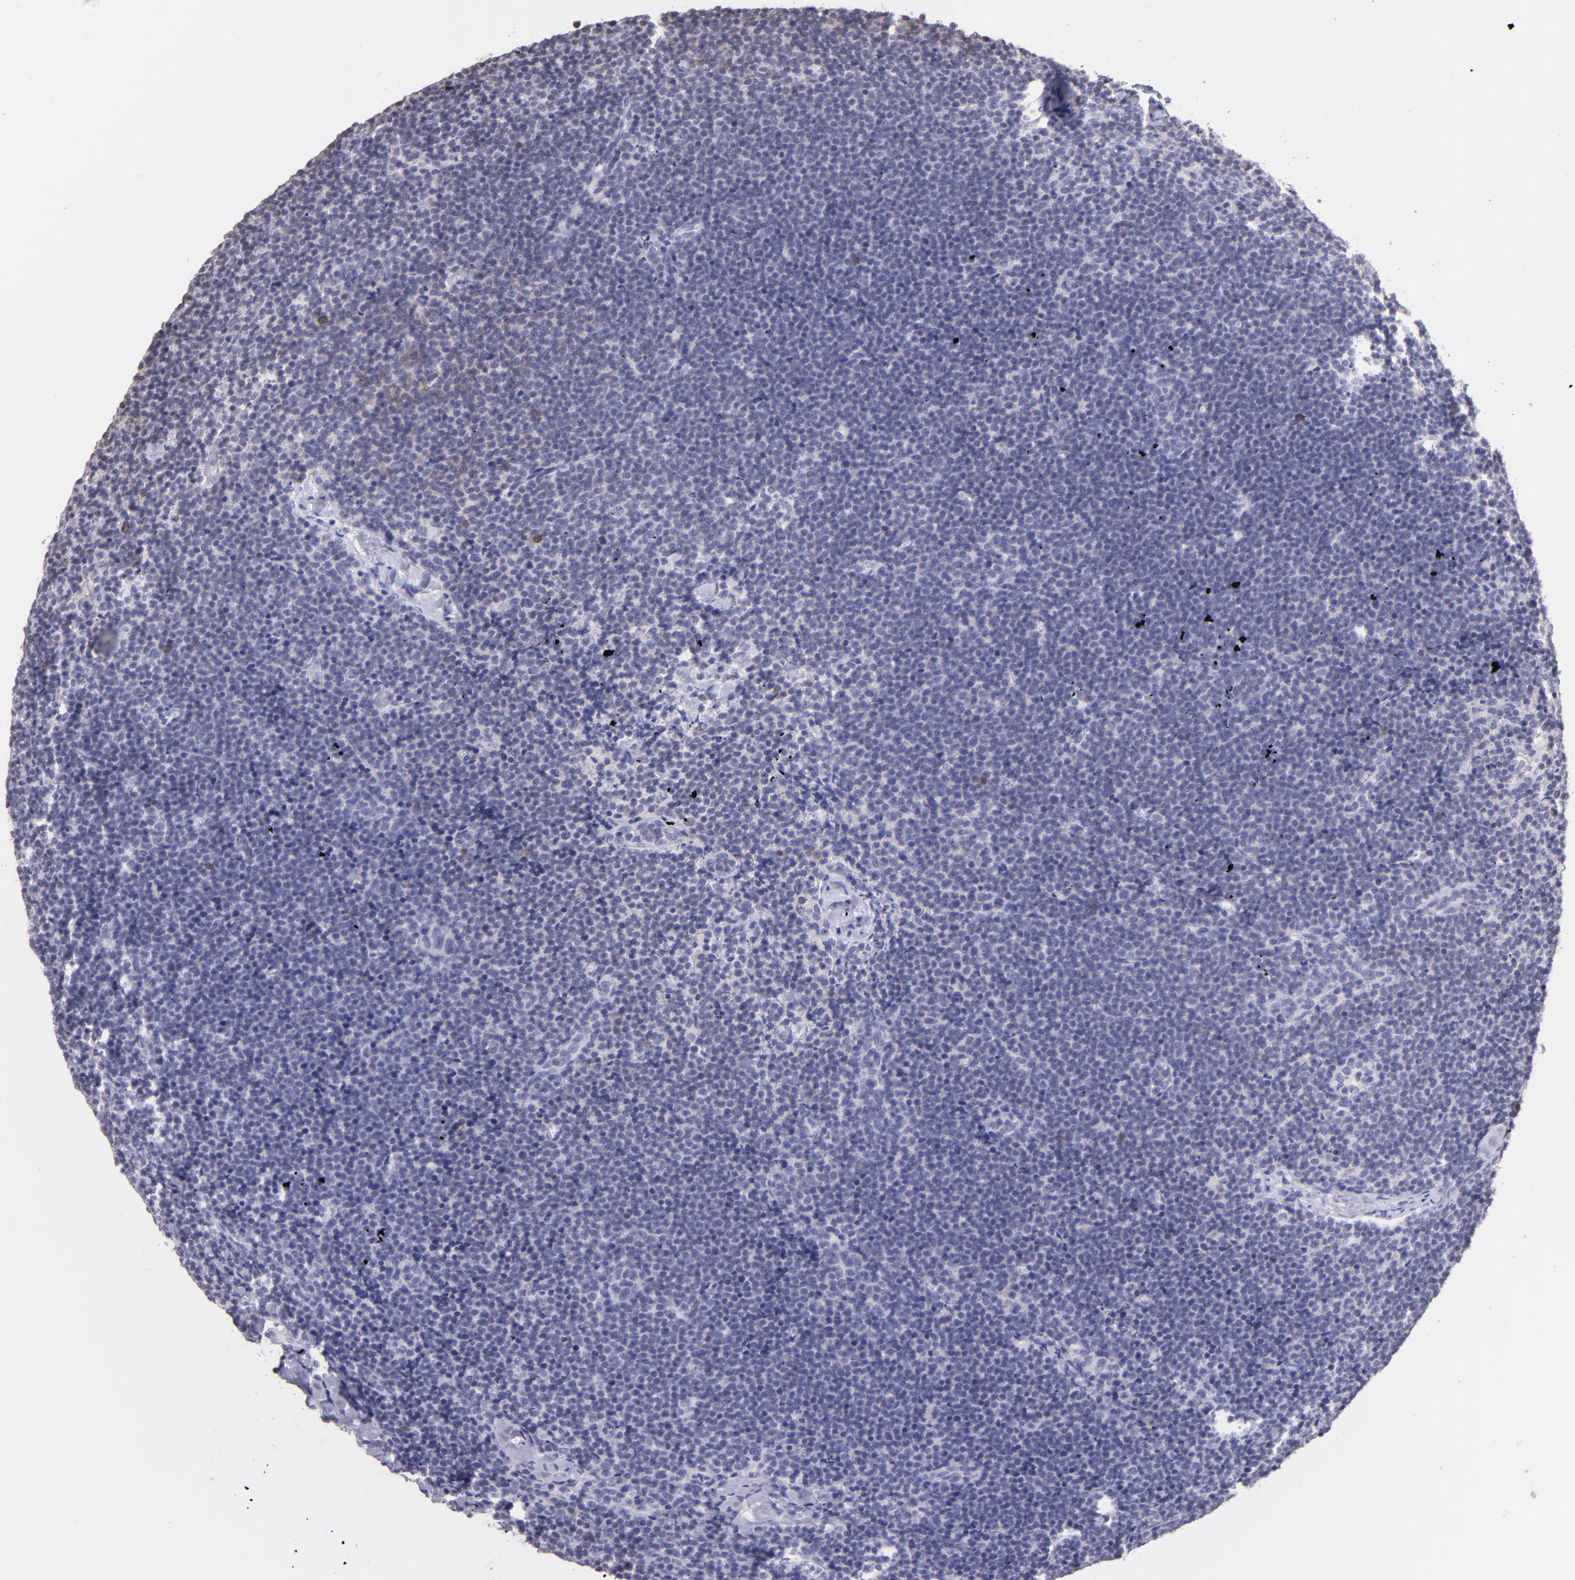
{"staining": {"intensity": "negative", "quantity": "none", "location": "none"}, "tissue": "lymphoma", "cell_type": "Tumor cells", "image_type": "cancer", "snomed": [{"axis": "morphology", "description": "Malignant lymphoma, non-Hodgkin's type, High grade"}, {"axis": "topography", "description": "Lymph node"}], "caption": "This histopathology image is of high-grade malignant lymphoma, non-Hodgkin's type stained with immunohistochemistry (IHC) to label a protein in brown with the nuclei are counter-stained blue. There is no staining in tumor cells.", "gene": "IL2RA", "patient": {"sex": "female", "age": 58}}